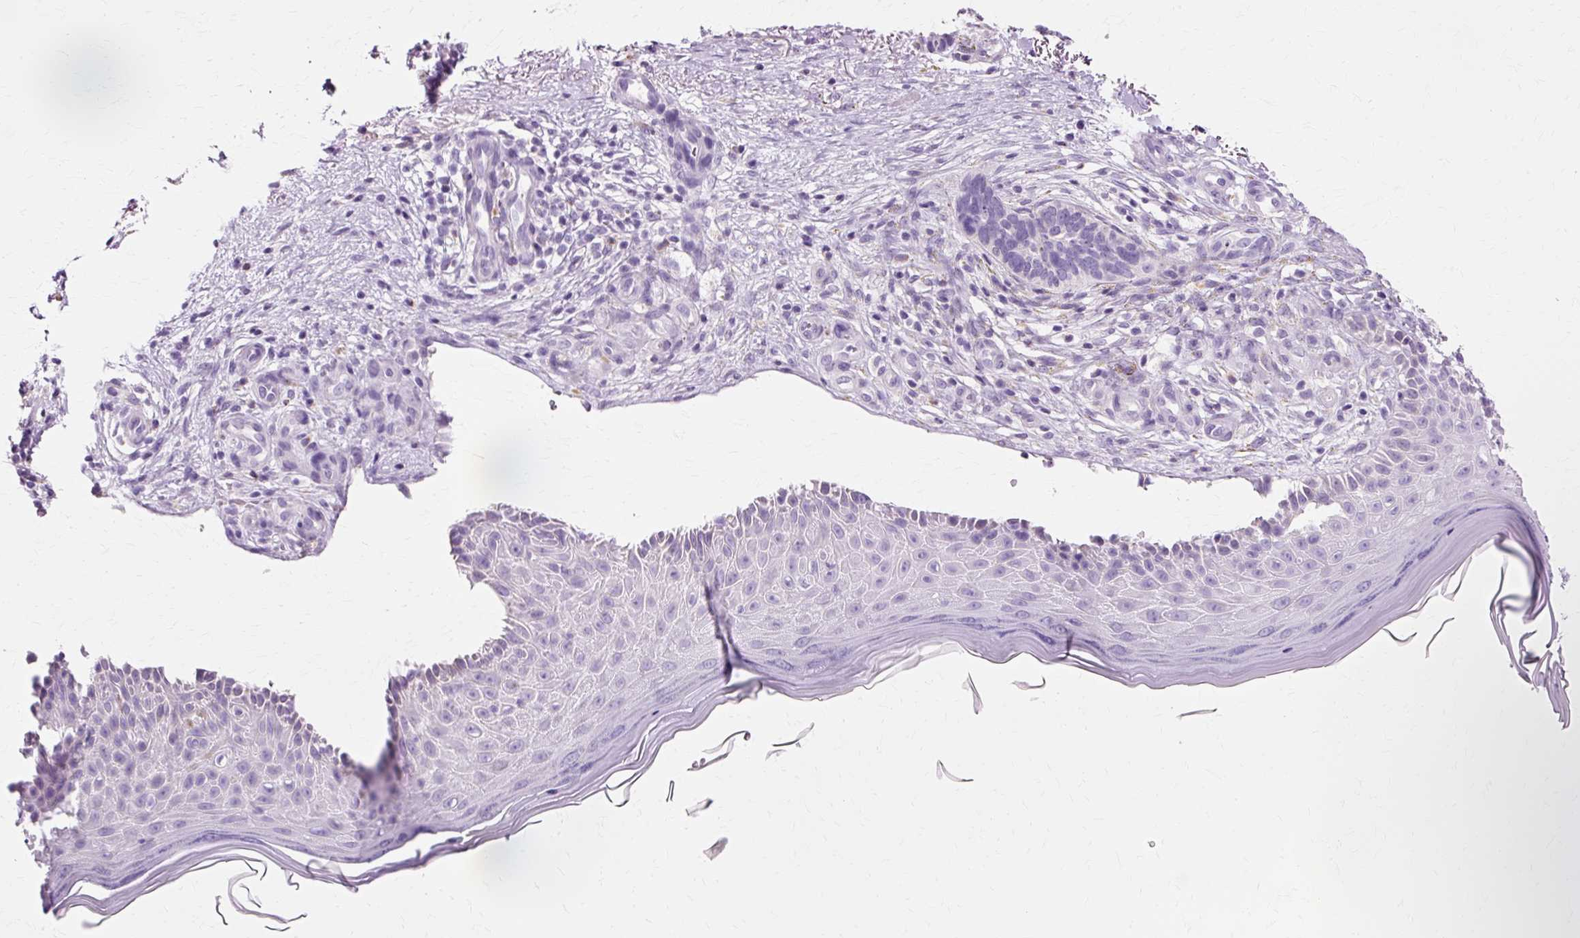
{"staining": {"intensity": "negative", "quantity": "none", "location": "none"}, "tissue": "skin cancer", "cell_type": "Tumor cells", "image_type": "cancer", "snomed": [{"axis": "morphology", "description": "Normal tissue, NOS"}, {"axis": "morphology", "description": "Basal cell carcinoma"}, {"axis": "topography", "description": "Skin"}], "caption": "Skin cancer was stained to show a protein in brown. There is no significant staining in tumor cells. (Brightfield microscopy of DAB immunohistochemistry (IHC) at high magnification).", "gene": "VN1R2", "patient": {"sex": "female", "age": 67}}